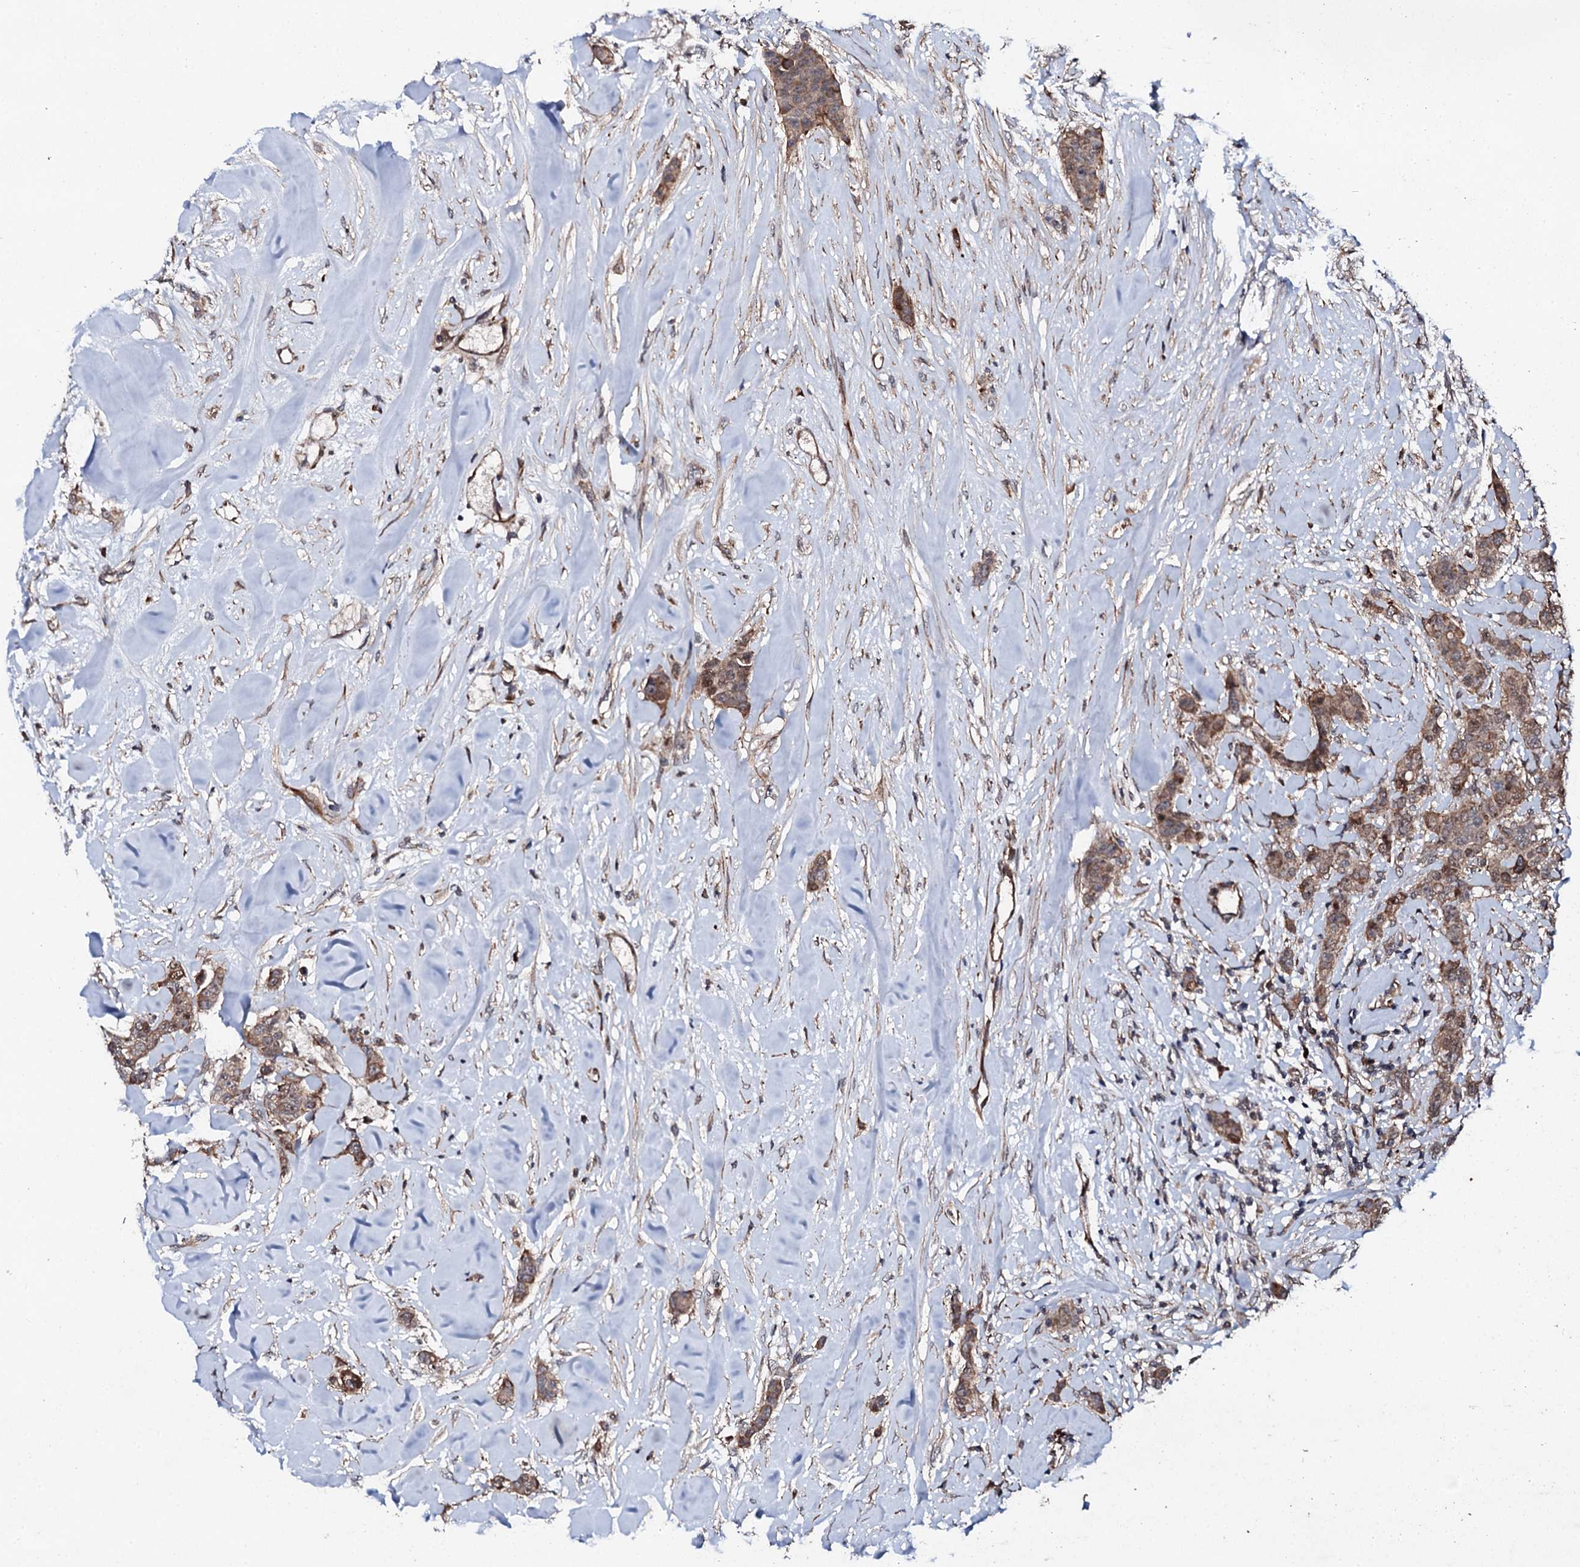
{"staining": {"intensity": "moderate", "quantity": "25%-75%", "location": "cytoplasmic/membranous"}, "tissue": "breast cancer", "cell_type": "Tumor cells", "image_type": "cancer", "snomed": [{"axis": "morphology", "description": "Duct carcinoma"}, {"axis": "topography", "description": "Breast"}], "caption": "Moderate cytoplasmic/membranous protein staining is identified in approximately 25%-75% of tumor cells in breast infiltrating ductal carcinoma.", "gene": "FAM111A", "patient": {"sex": "female", "age": 40}}